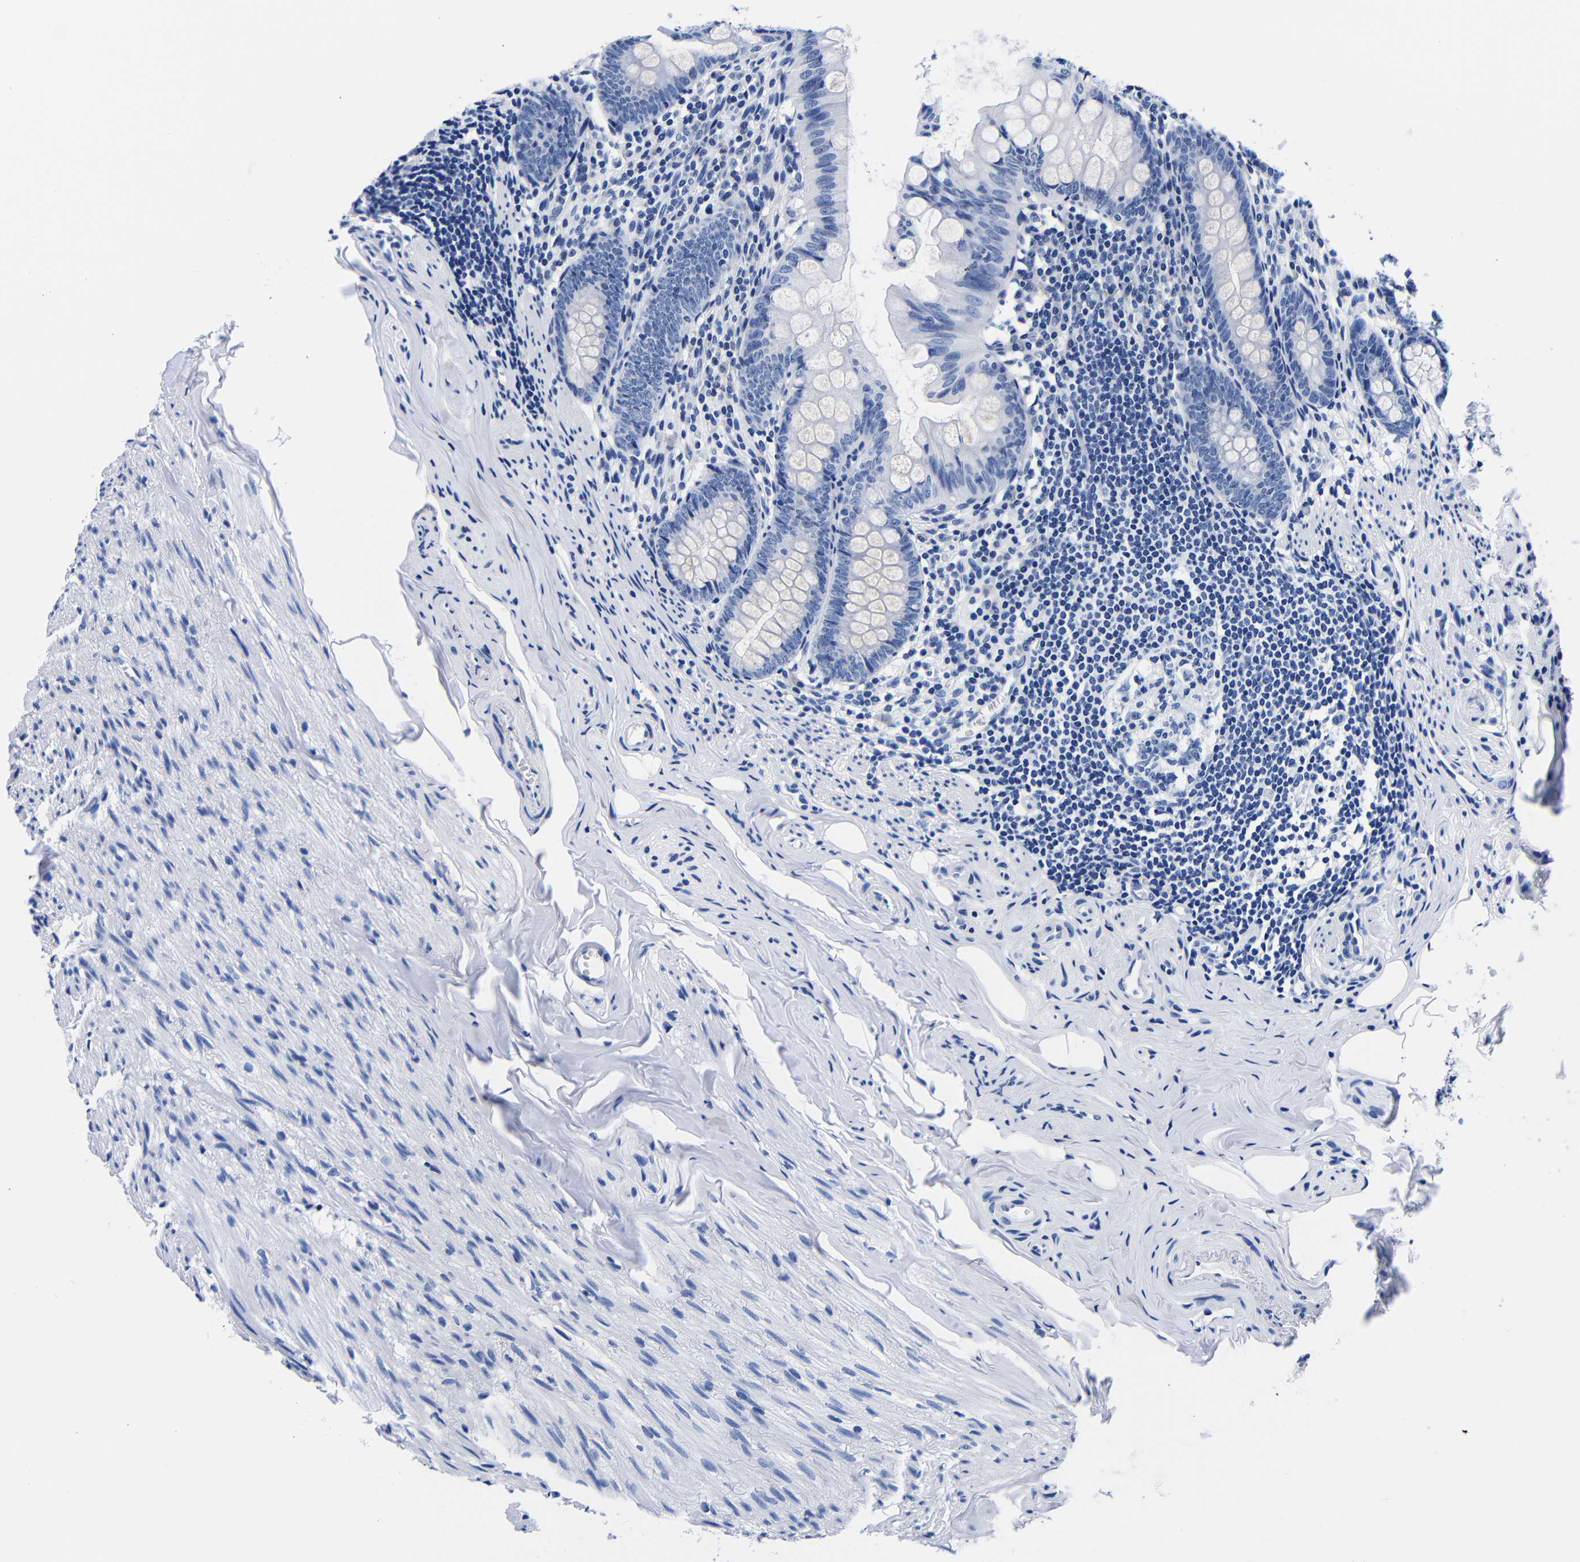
{"staining": {"intensity": "weak", "quantity": "<25%", "location": "cytoplasmic/membranous"}, "tissue": "appendix", "cell_type": "Glandular cells", "image_type": "normal", "snomed": [{"axis": "morphology", "description": "Normal tissue, NOS"}, {"axis": "topography", "description": "Appendix"}], "caption": "IHC of benign appendix exhibits no expression in glandular cells. (Brightfield microscopy of DAB IHC at high magnification).", "gene": "CLEC4G", "patient": {"sex": "female", "age": 77}}